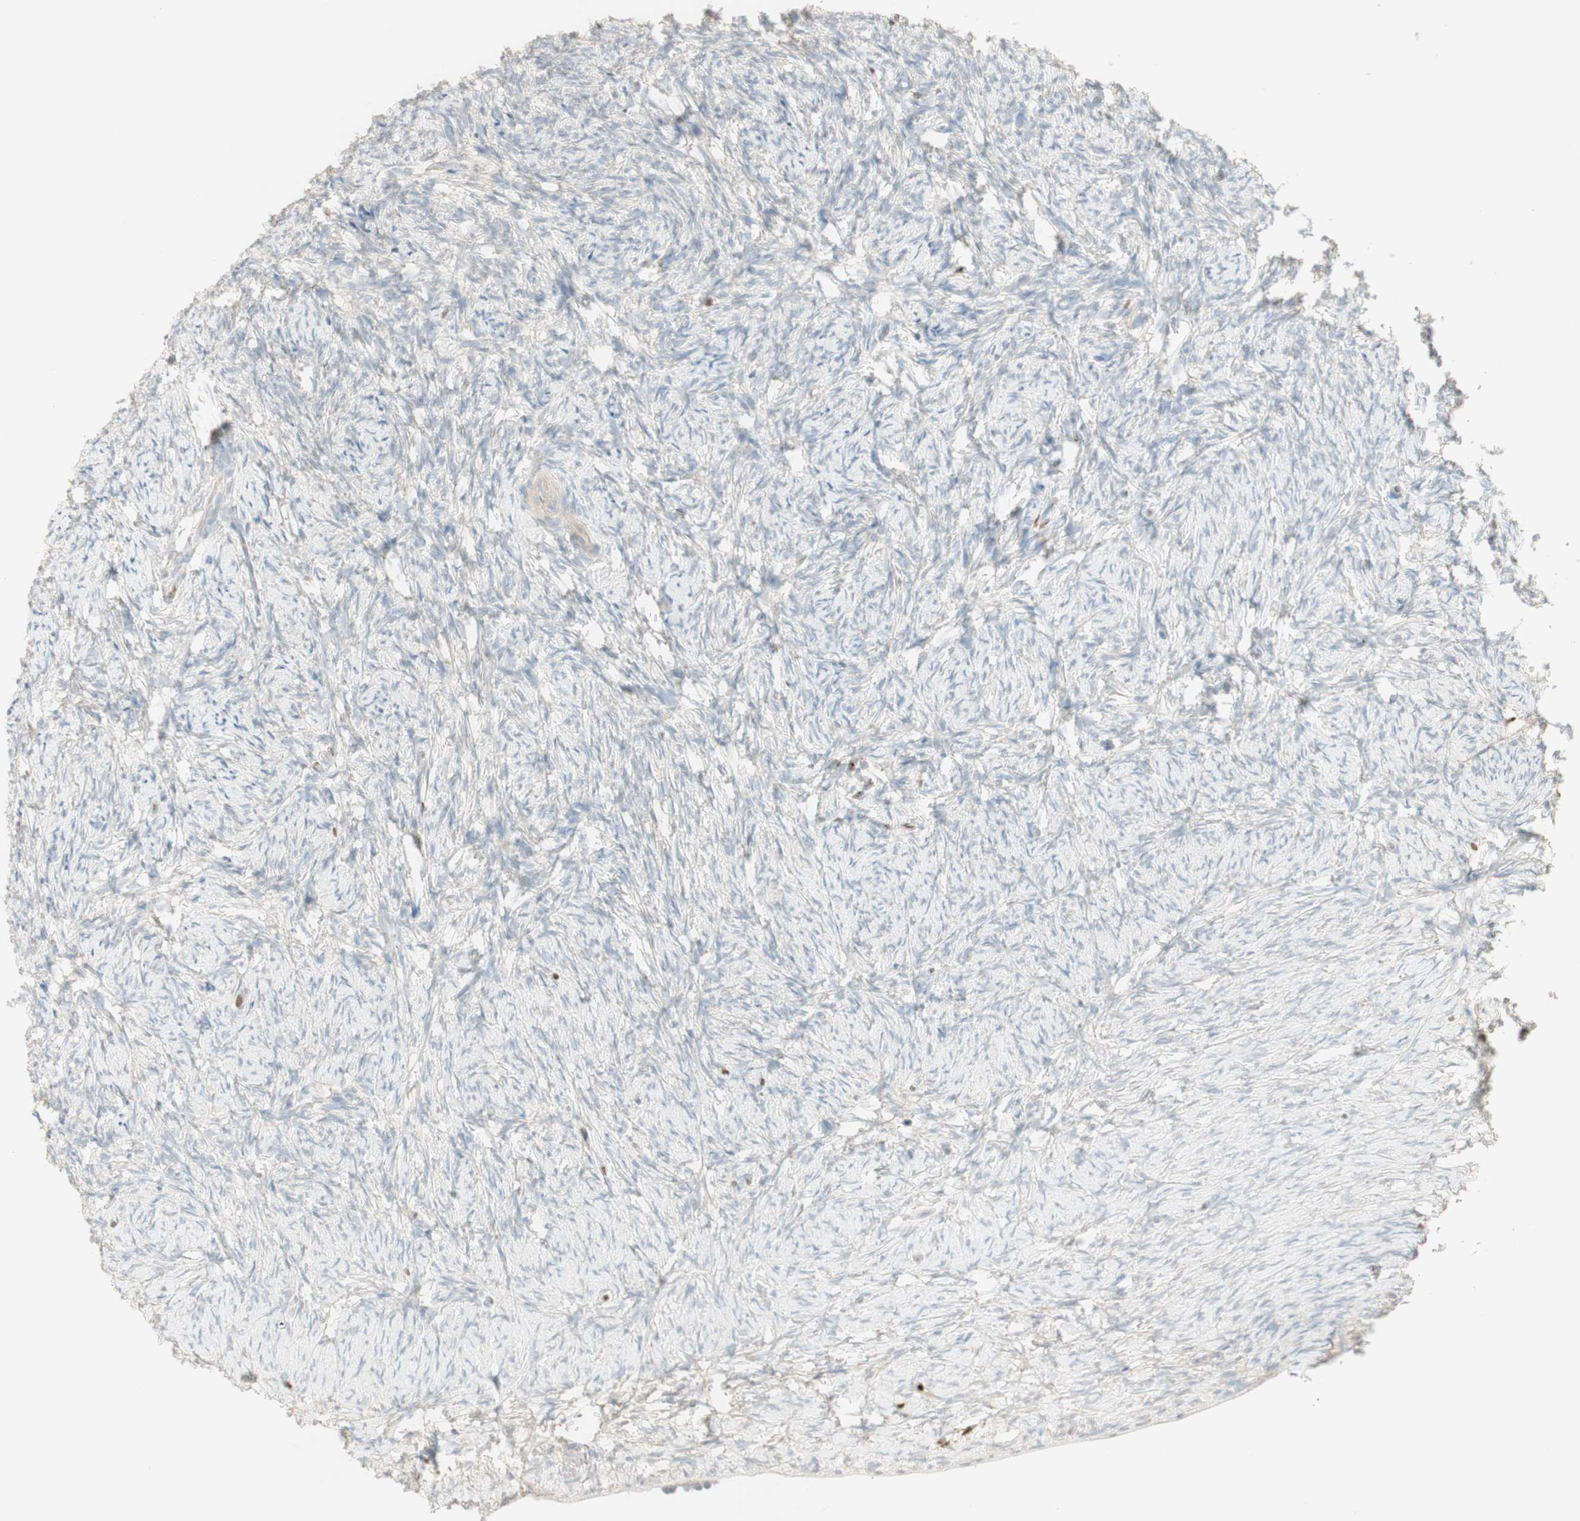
{"staining": {"intensity": "moderate", "quantity": ">75%", "location": "cytoplasmic/membranous"}, "tissue": "ovary", "cell_type": "Follicle cells", "image_type": "normal", "snomed": [{"axis": "morphology", "description": "Normal tissue, NOS"}, {"axis": "topography", "description": "Ovary"}], "caption": "High-magnification brightfield microscopy of benign ovary stained with DAB (brown) and counterstained with hematoxylin (blue). follicle cells exhibit moderate cytoplasmic/membranous positivity is identified in approximately>75% of cells. (brown staining indicates protein expression, while blue staining denotes nuclei).", "gene": "PTGER4", "patient": {"sex": "female", "age": 60}}